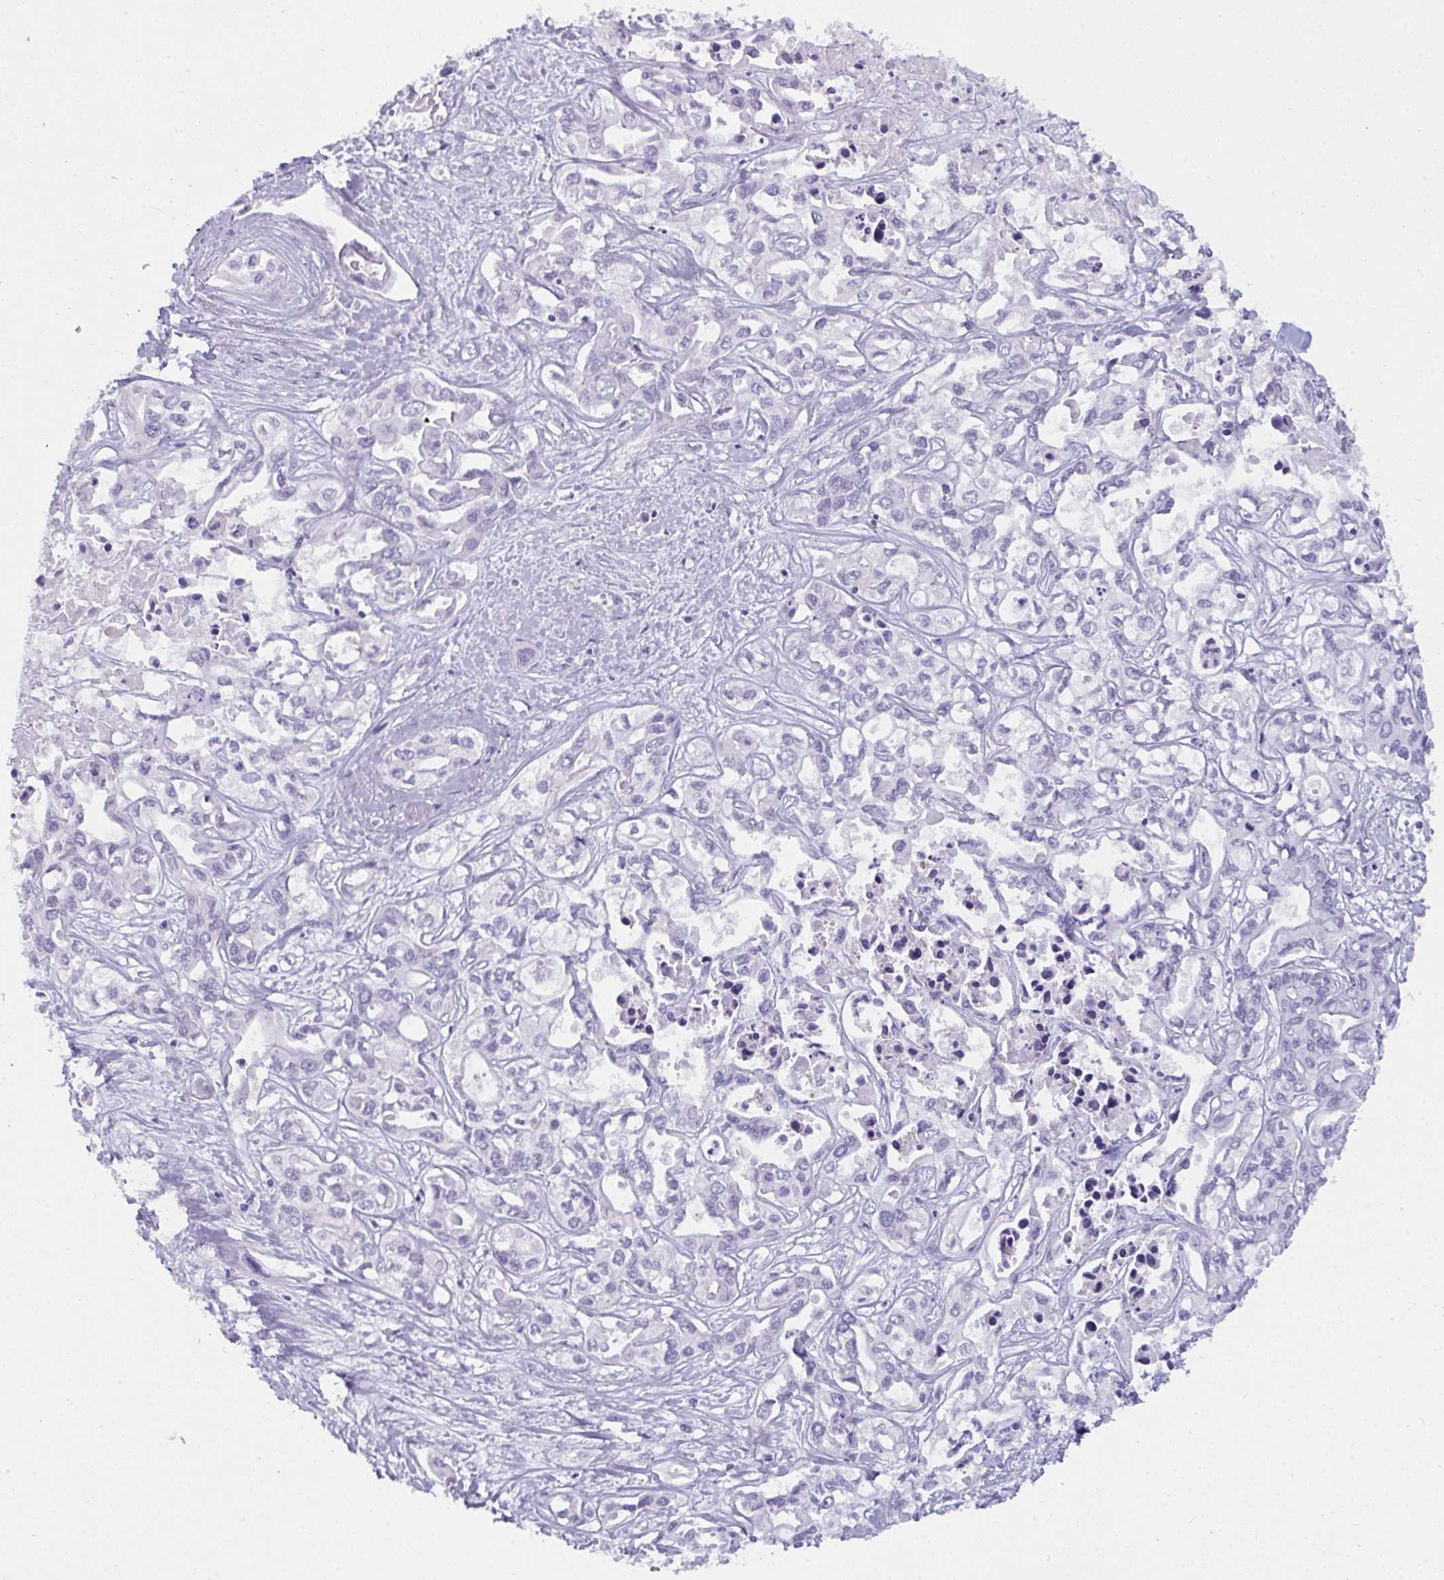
{"staining": {"intensity": "negative", "quantity": "none", "location": "none"}, "tissue": "liver cancer", "cell_type": "Tumor cells", "image_type": "cancer", "snomed": [{"axis": "morphology", "description": "Cholangiocarcinoma"}, {"axis": "topography", "description": "Liver"}], "caption": "This is a image of IHC staining of liver cancer (cholangiocarcinoma), which shows no staining in tumor cells.", "gene": "CDK13", "patient": {"sex": "female", "age": 64}}